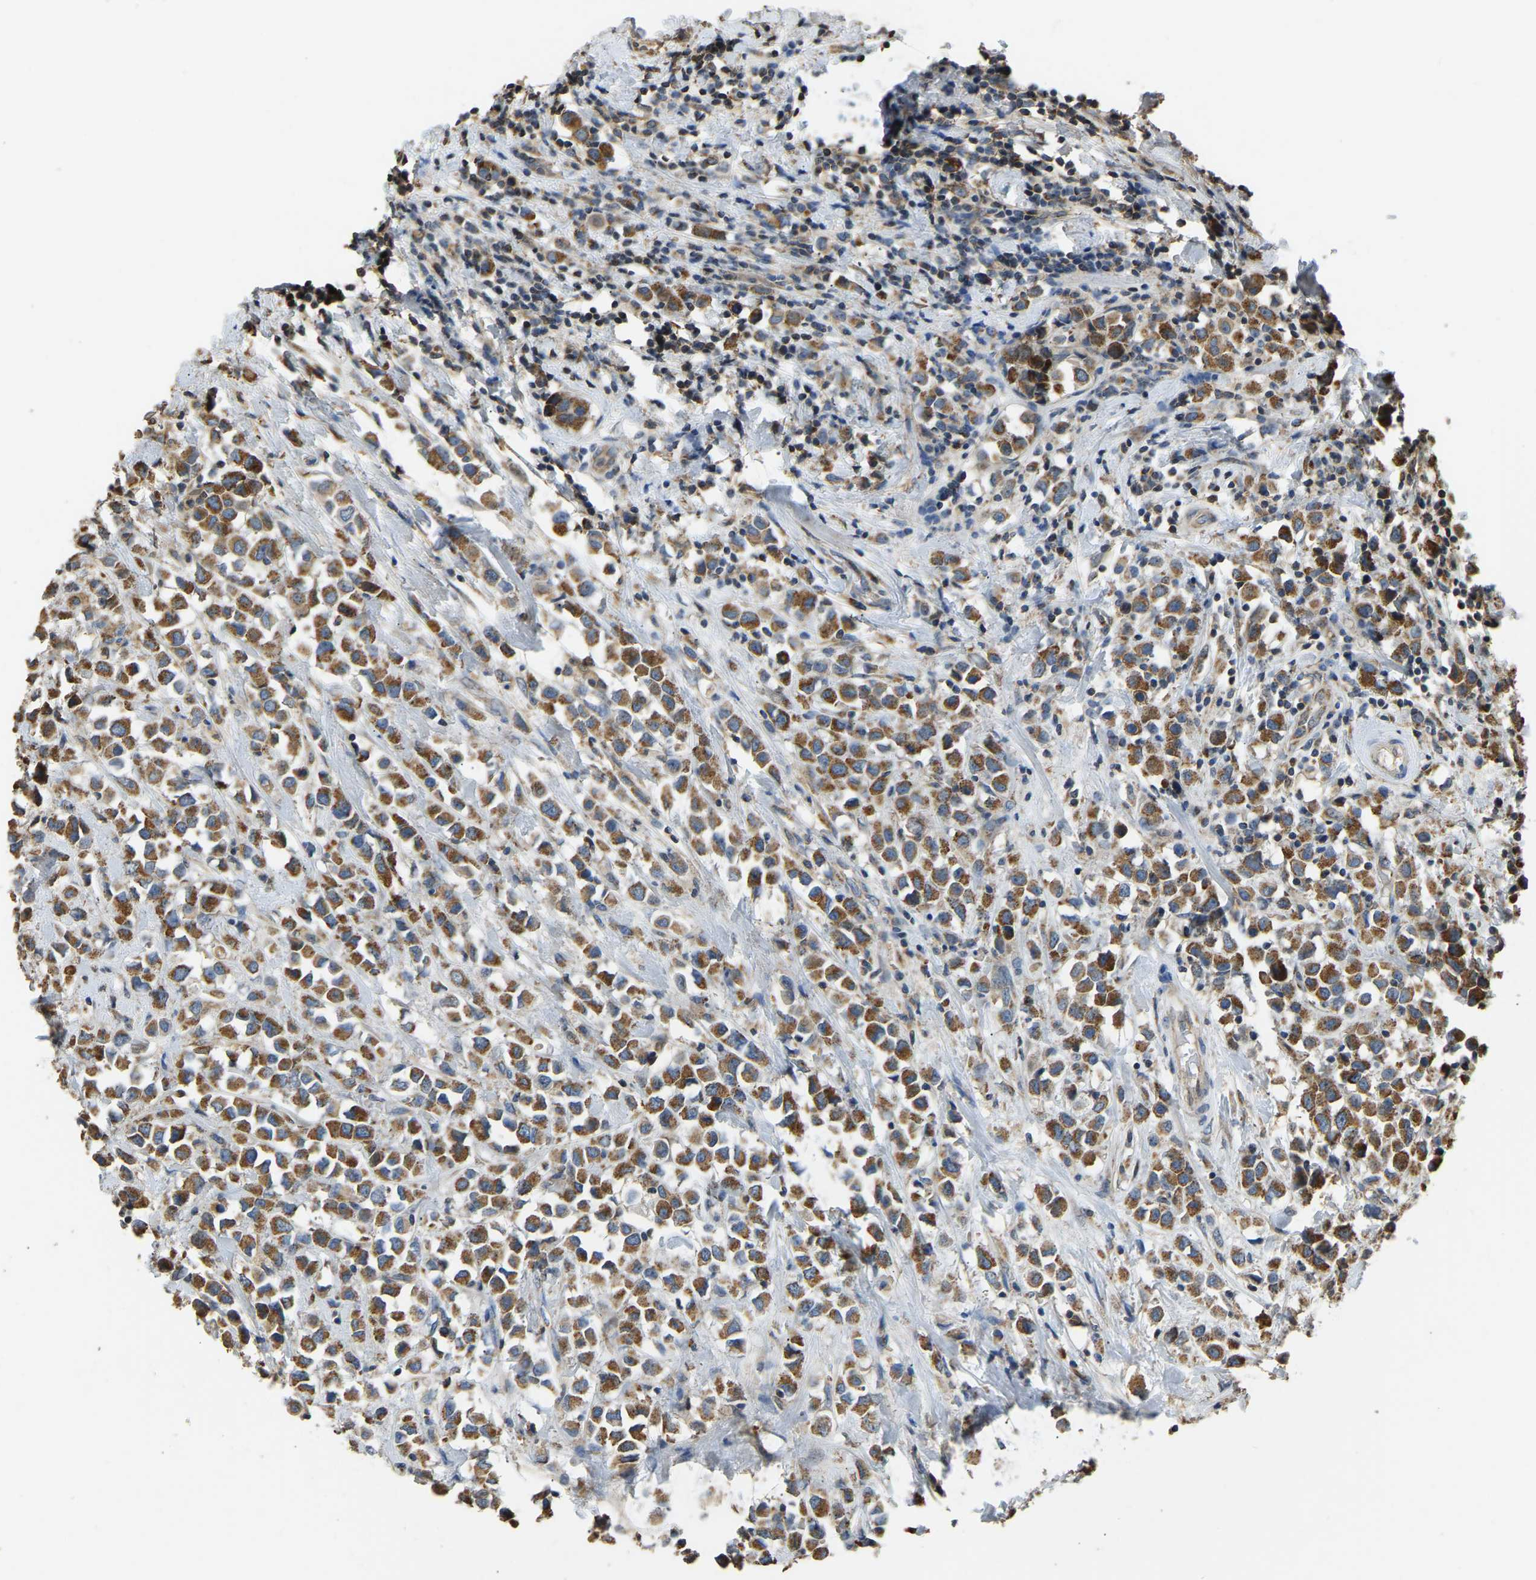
{"staining": {"intensity": "moderate", "quantity": ">75%", "location": "cytoplasmic/membranous"}, "tissue": "breast cancer", "cell_type": "Tumor cells", "image_type": "cancer", "snomed": [{"axis": "morphology", "description": "Duct carcinoma"}, {"axis": "topography", "description": "Breast"}], "caption": "An image showing moderate cytoplasmic/membranous staining in approximately >75% of tumor cells in breast infiltrating ductal carcinoma, as visualized by brown immunohistochemical staining.", "gene": "TUFM", "patient": {"sex": "female", "age": 61}}